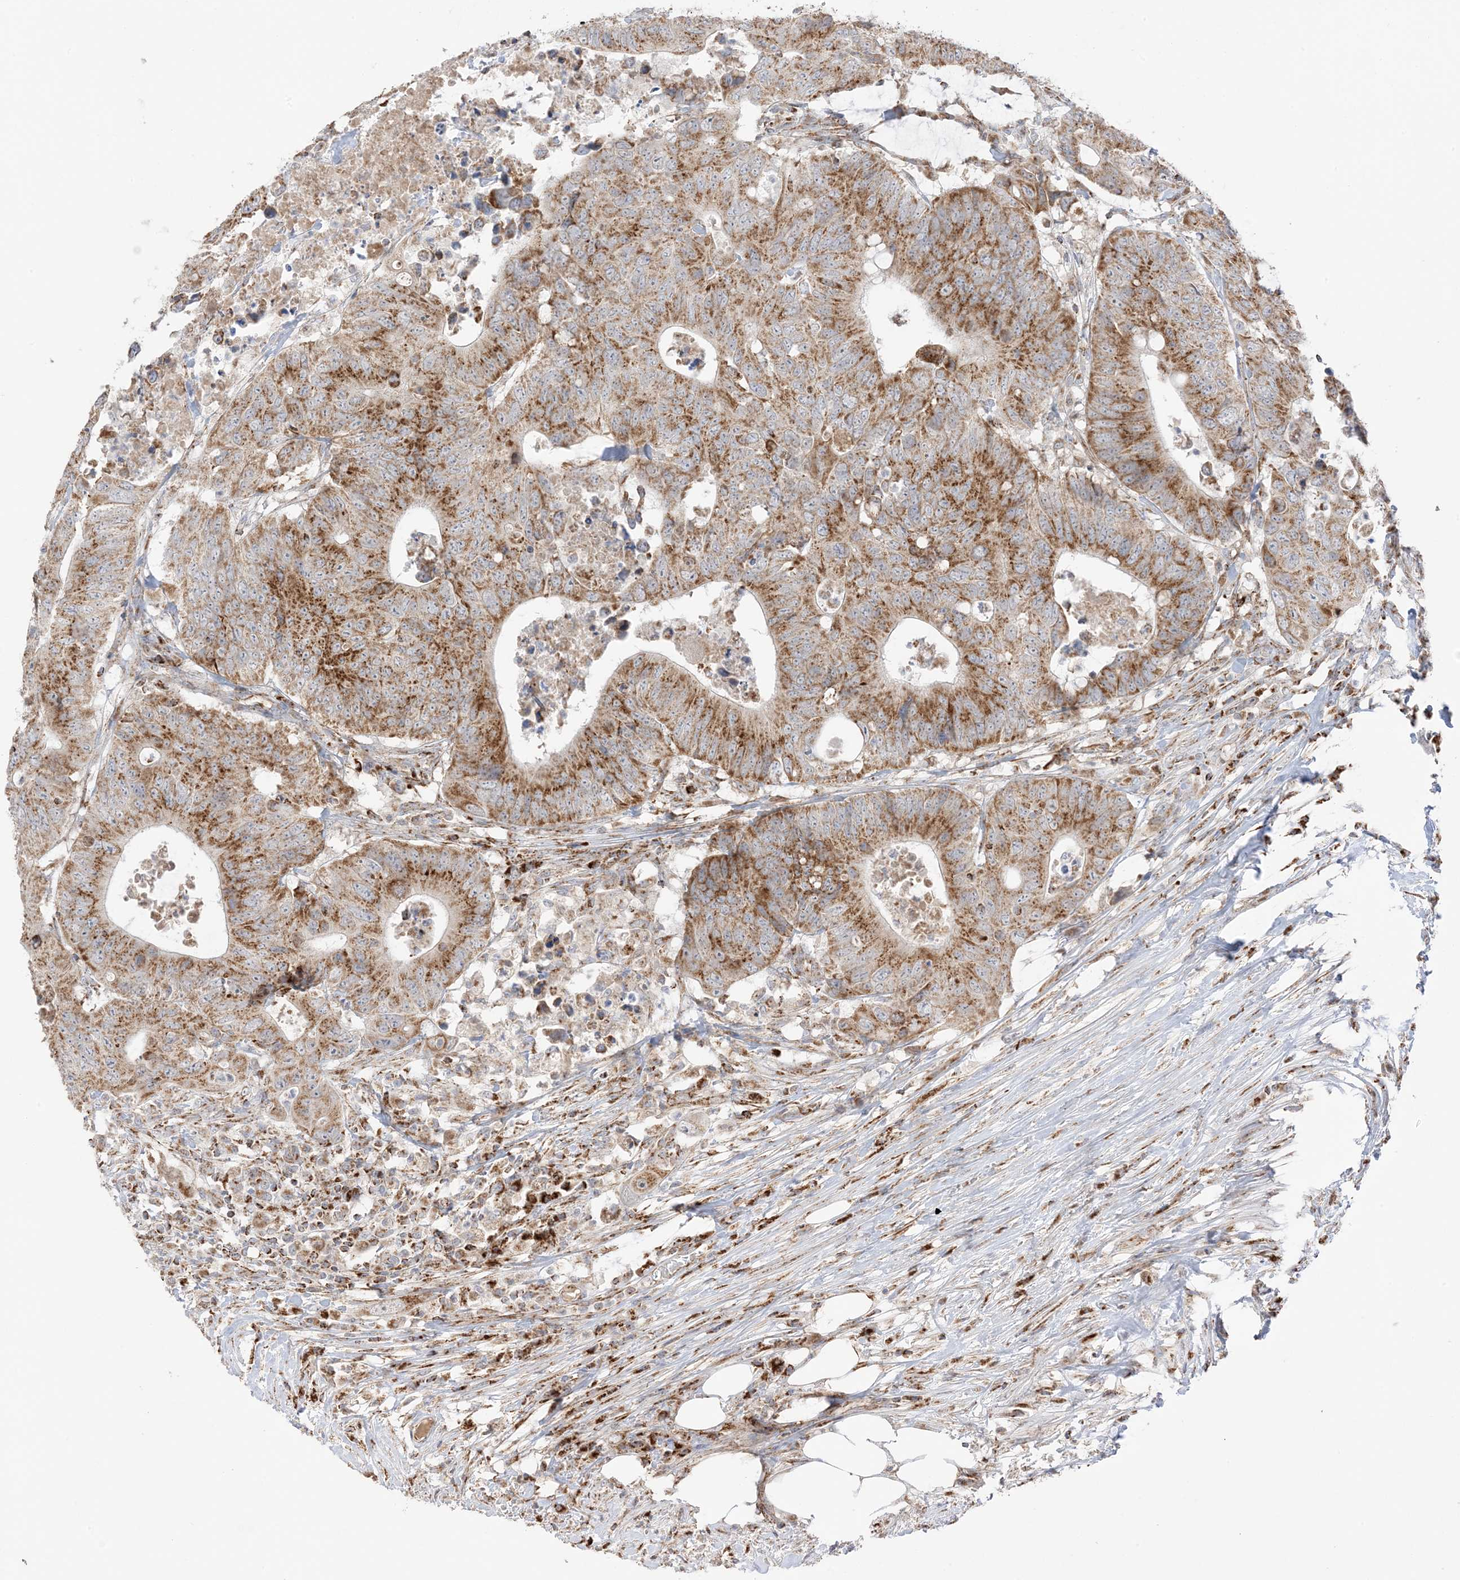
{"staining": {"intensity": "strong", "quantity": ">75%", "location": "cytoplasmic/membranous"}, "tissue": "colorectal cancer", "cell_type": "Tumor cells", "image_type": "cancer", "snomed": [{"axis": "morphology", "description": "Adenocarcinoma, NOS"}, {"axis": "topography", "description": "Colon"}], "caption": "This image shows immunohistochemistry staining of colorectal cancer (adenocarcinoma), with high strong cytoplasmic/membranous staining in approximately >75% of tumor cells.", "gene": "SLC25A12", "patient": {"sex": "male", "age": 71}}